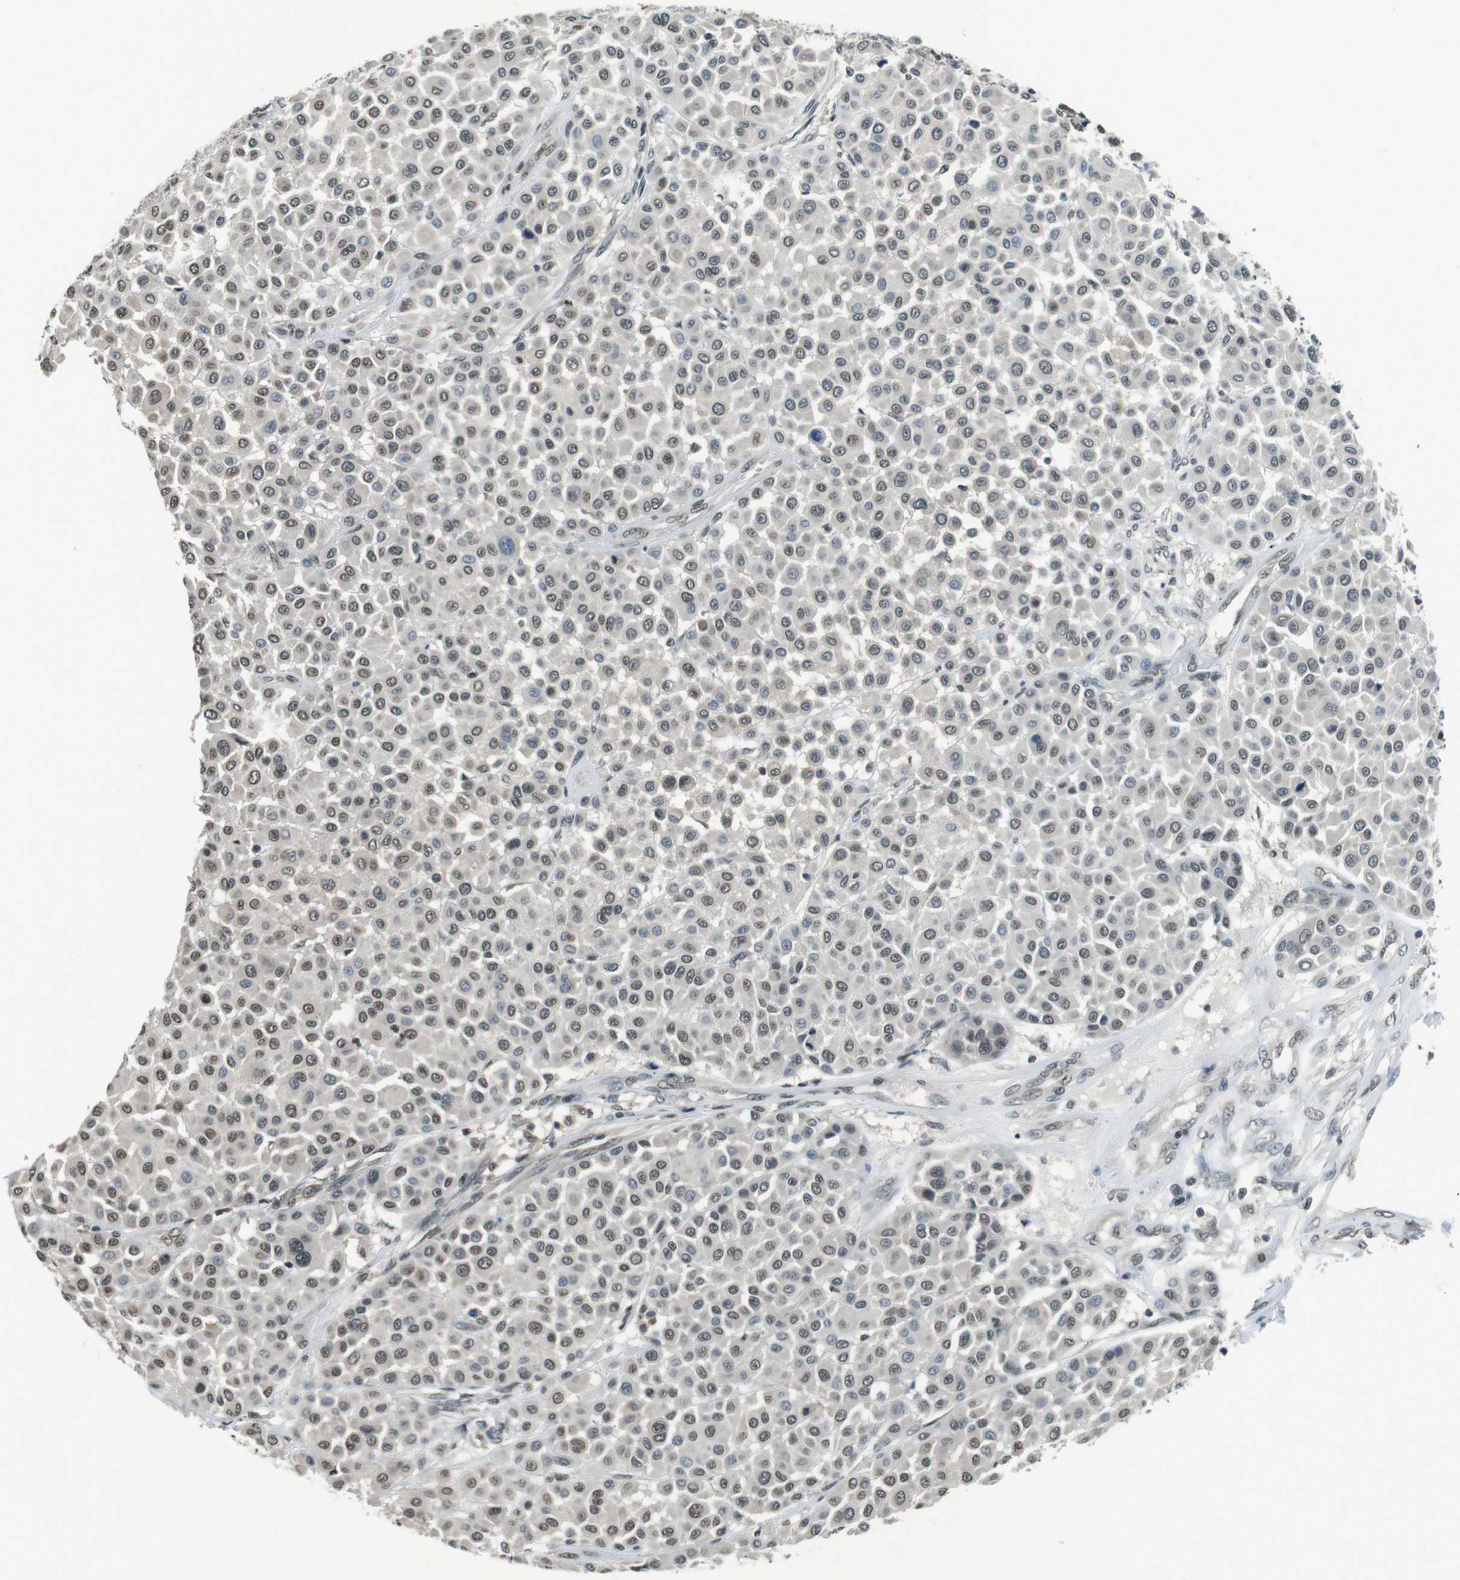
{"staining": {"intensity": "weak", "quantity": "25%-75%", "location": "nuclear"}, "tissue": "melanoma", "cell_type": "Tumor cells", "image_type": "cancer", "snomed": [{"axis": "morphology", "description": "Malignant melanoma, Metastatic site"}, {"axis": "topography", "description": "Soft tissue"}], "caption": "Protein staining of melanoma tissue exhibits weak nuclear expression in approximately 25%-75% of tumor cells.", "gene": "NEK4", "patient": {"sex": "male", "age": 41}}